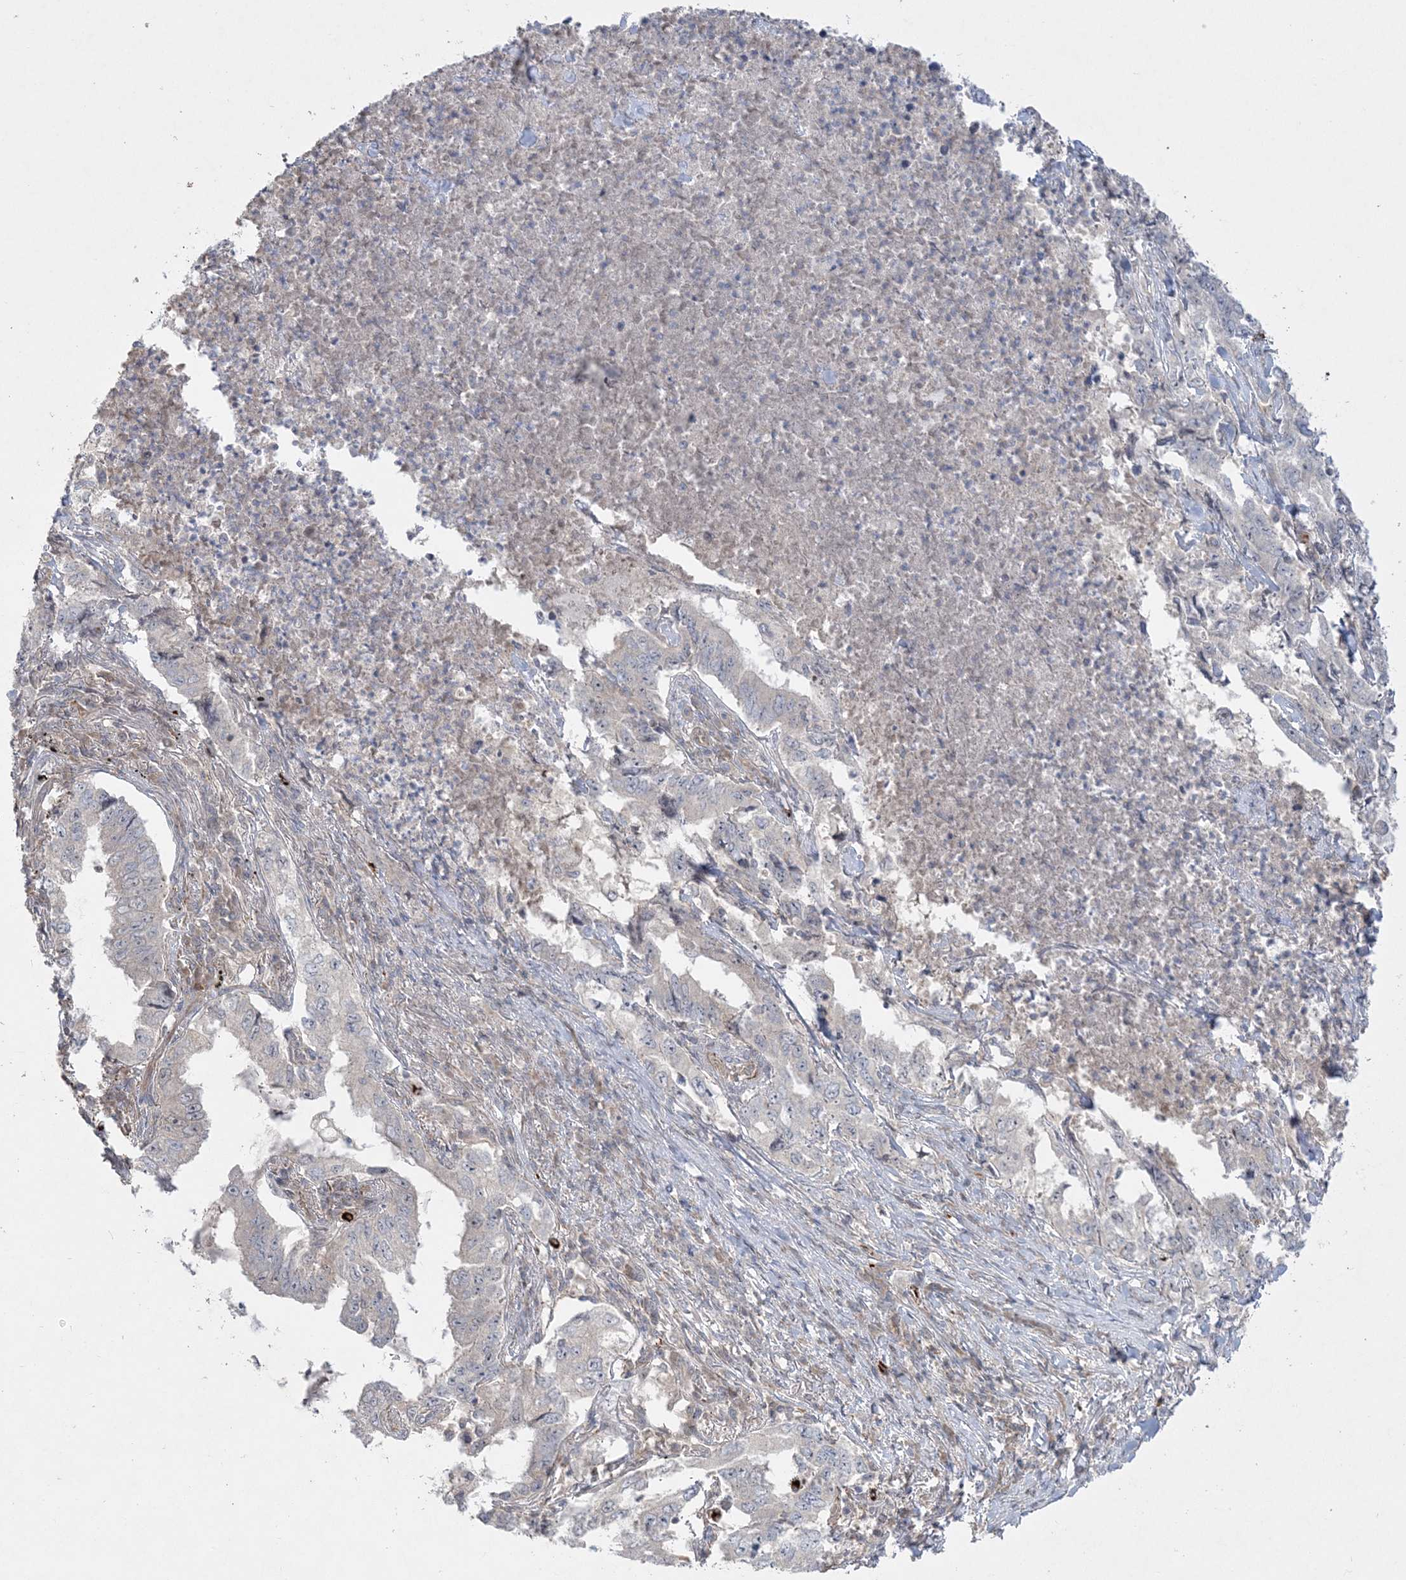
{"staining": {"intensity": "negative", "quantity": "none", "location": "none"}, "tissue": "lung cancer", "cell_type": "Tumor cells", "image_type": "cancer", "snomed": [{"axis": "morphology", "description": "Adenocarcinoma, NOS"}, {"axis": "topography", "description": "Lung"}], "caption": "Immunohistochemistry photomicrograph of neoplastic tissue: human adenocarcinoma (lung) stained with DAB displays no significant protein staining in tumor cells.", "gene": "INPP1", "patient": {"sex": "female", "age": 51}}